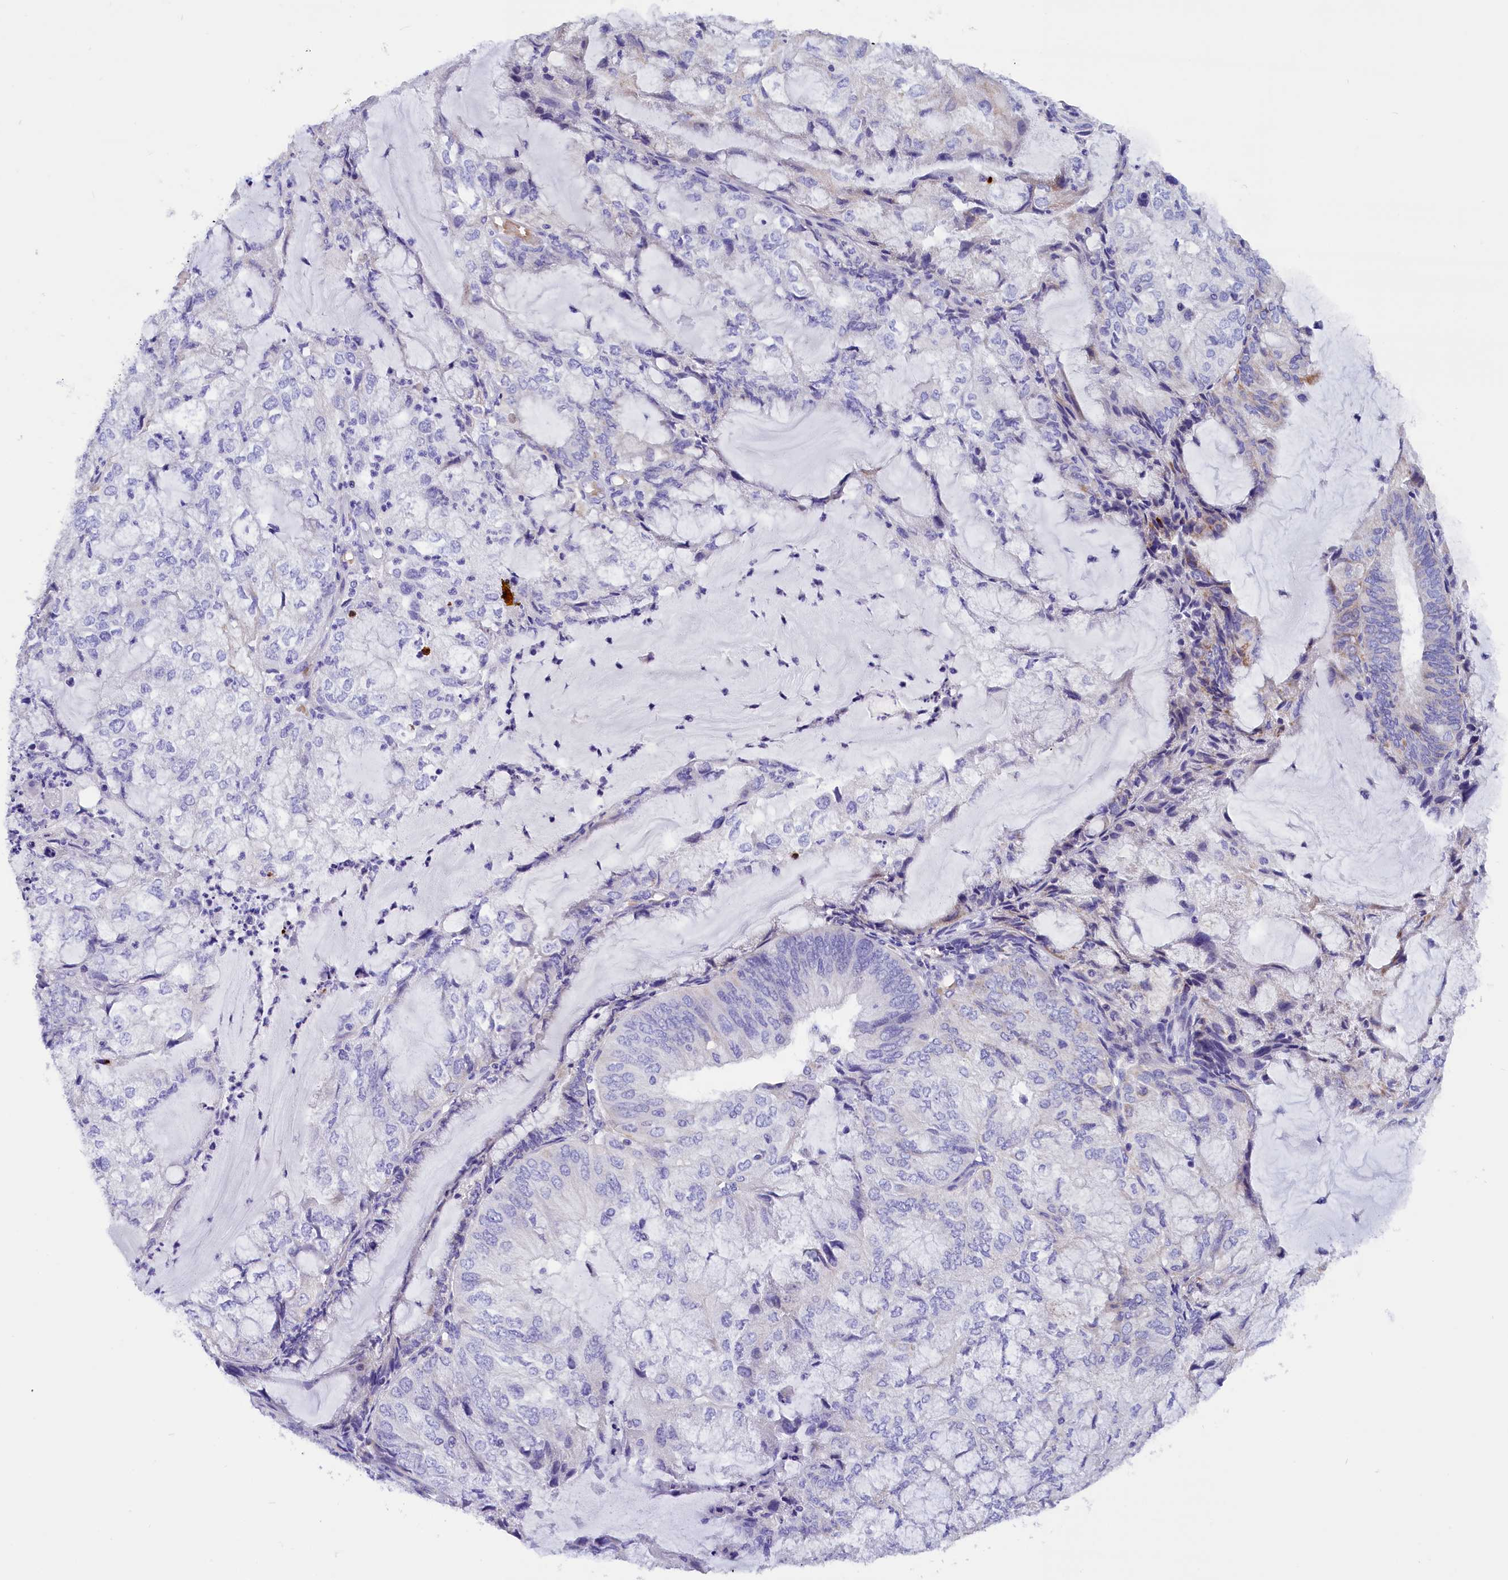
{"staining": {"intensity": "negative", "quantity": "none", "location": "none"}, "tissue": "endometrial cancer", "cell_type": "Tumor cells", "image_type": "cancer", "snomed": [{"axis": "morphology", "description": "Adenocarcinoma, NOS"}, {"axis": "topography", "description": "Endometrium"}], "caption": "Immunohistochemistry image of neoplastic tissue: human endometrial adenocarcinoma stained with DAB demonstrates no significant protein positivity in tumor cells. (DAB (3,3'-diaminobenzidine) immunohistochemistry (IHC), high magnification).", "gene": "ABAT", "patient": {"sex": "female", "age": 81}}